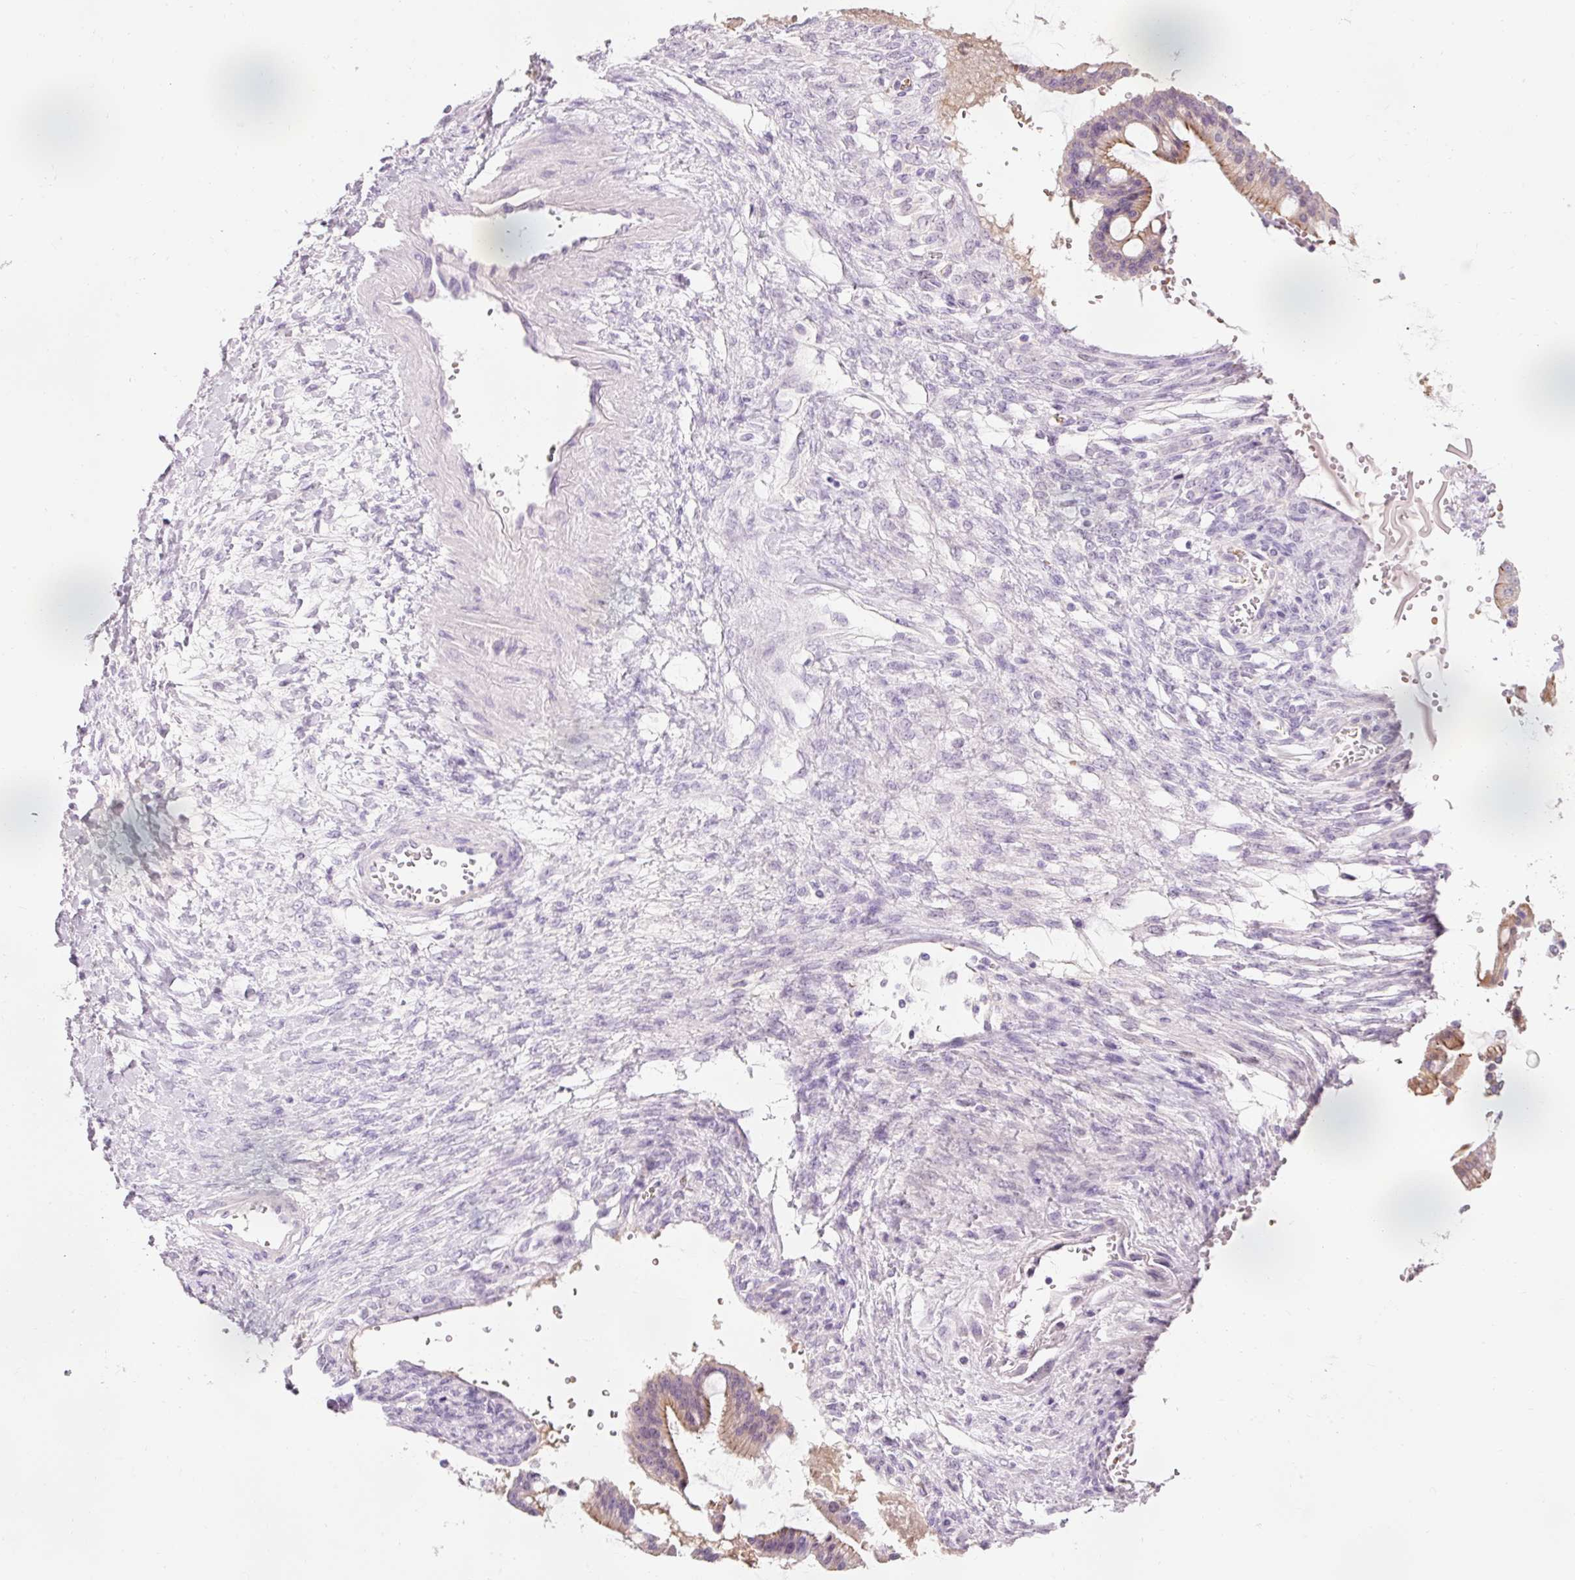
{"staining": {"intensity": "moderate", "quantity": "25%-75%", "location": "cytoplasmic/membranous"}, "tissue": "ovarian cancer", "cell_type": "Tumor cells", "image_type": "cancer", "snomed": [{"axis": "morphology", "description": "Cystadenocarcinoma, mucinous, NOS"}, {"axis": "topography", "description": "Ovary"}], "caption": "Human mucinous cystadenocarcinoma (ovarian) stained with a brown dye reveals moderate cytoplasmic/membranous positive positivity in about 25%-75% of tumor cells.", "gene": "DHRS11", "patient": {"sex": "female", "age": 73}}